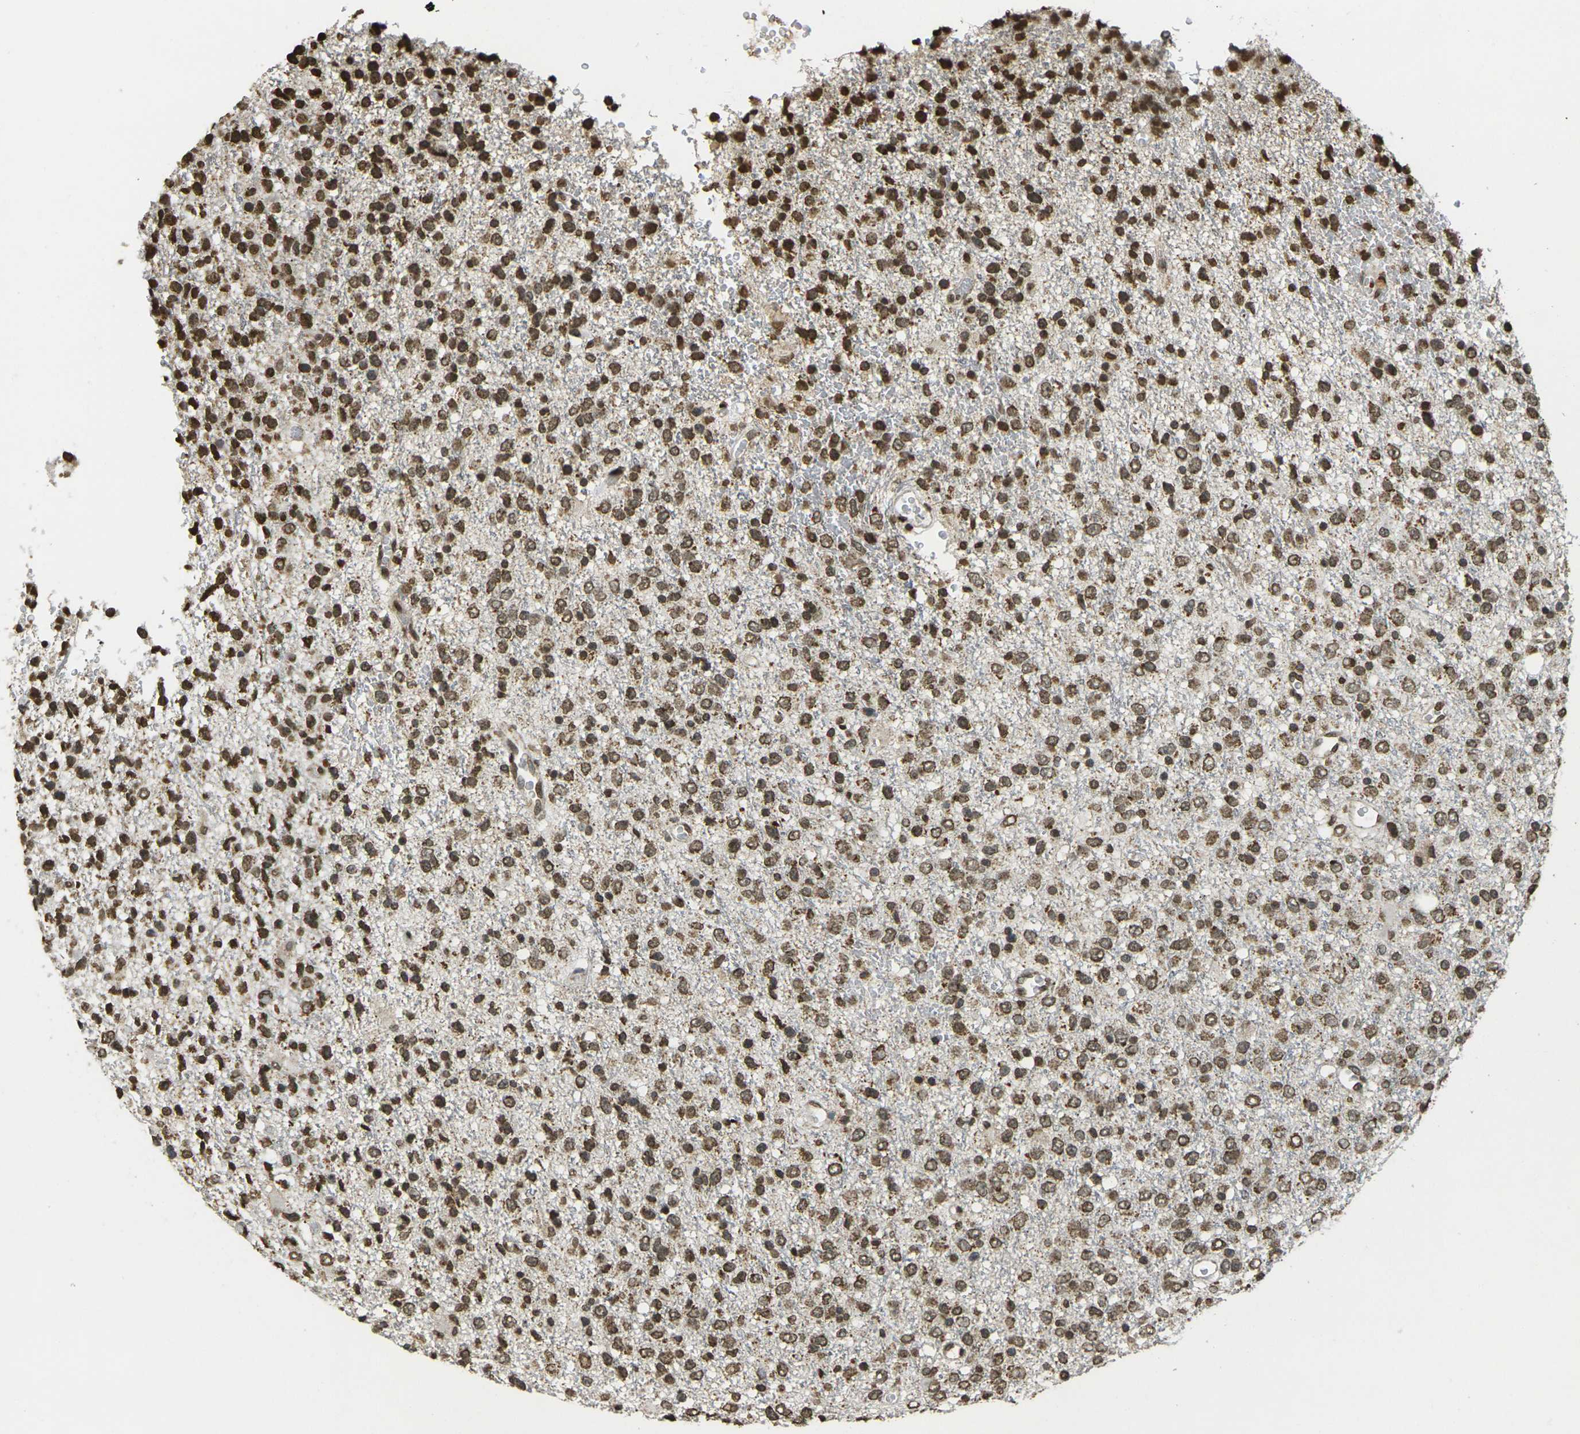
{"staining": {"intensity": "strong", "quantity": ">75%", "location": "cytoplasmic/membranous,nuclear"}, "tissue": "glioma", "cell_type": "Tumor cells", "image_type": "cancer", "snomed": [{"axis": "morphology", "description": "Glioma, malignant, High grade"}, {"axis": "topography", "description": "pancreas cauda"}], "caption": "Protein expression analysis of human malignant high-grade glioma reveals strong cytoplasmic/membranous and nuclear expression in about >75% of tumor cells.", "gene": "NEUROG2", "patient": {"sex": "male", "age": 60}}